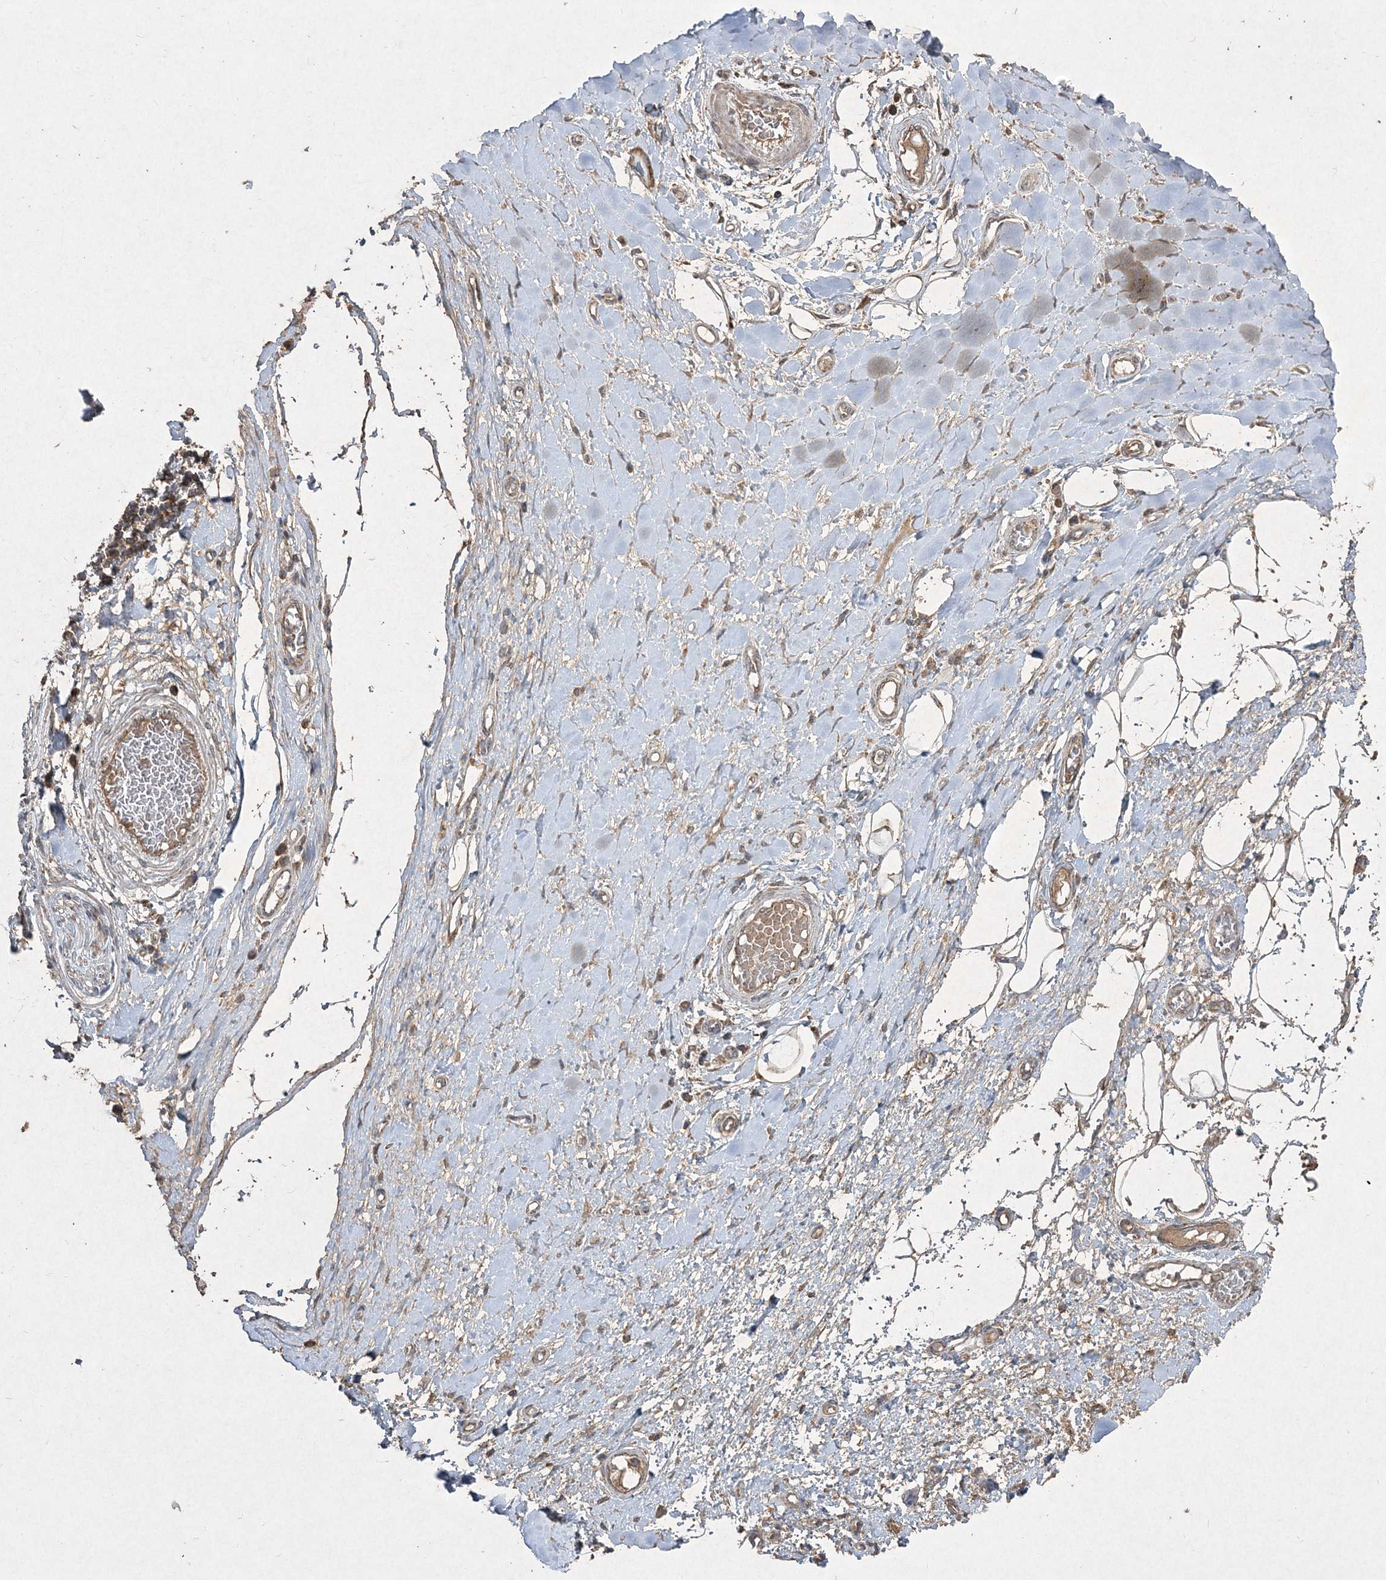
{"staining": {"intensity": "weak", "quantity": "25%-75%", "location": "cytoplasmic/membranous"}, "tissue": "adipose tissue", "cell_type": "Adipocytes", "image_type": "normal", "snomed": [{"axis": "morphology", "description": "Normal tissue, NOS"}, {"axis": "morphology", "description": "Adenocarcinoma, NOS"}, {"axis": "topography", "description": "Esophagus"}, {"axis": "topography", "description": "Stomach, upper"}, {"axis": "topography", "description": "Peripheral nerve tissue"}], "caption": "Protein staining of benign adipose tissue demonstrates weak cytoplasmic/membranous expression in about 25%-75% of adipocytes.", "gene": "GRSF1", "patient": {"sex": "male", "age": 62}}